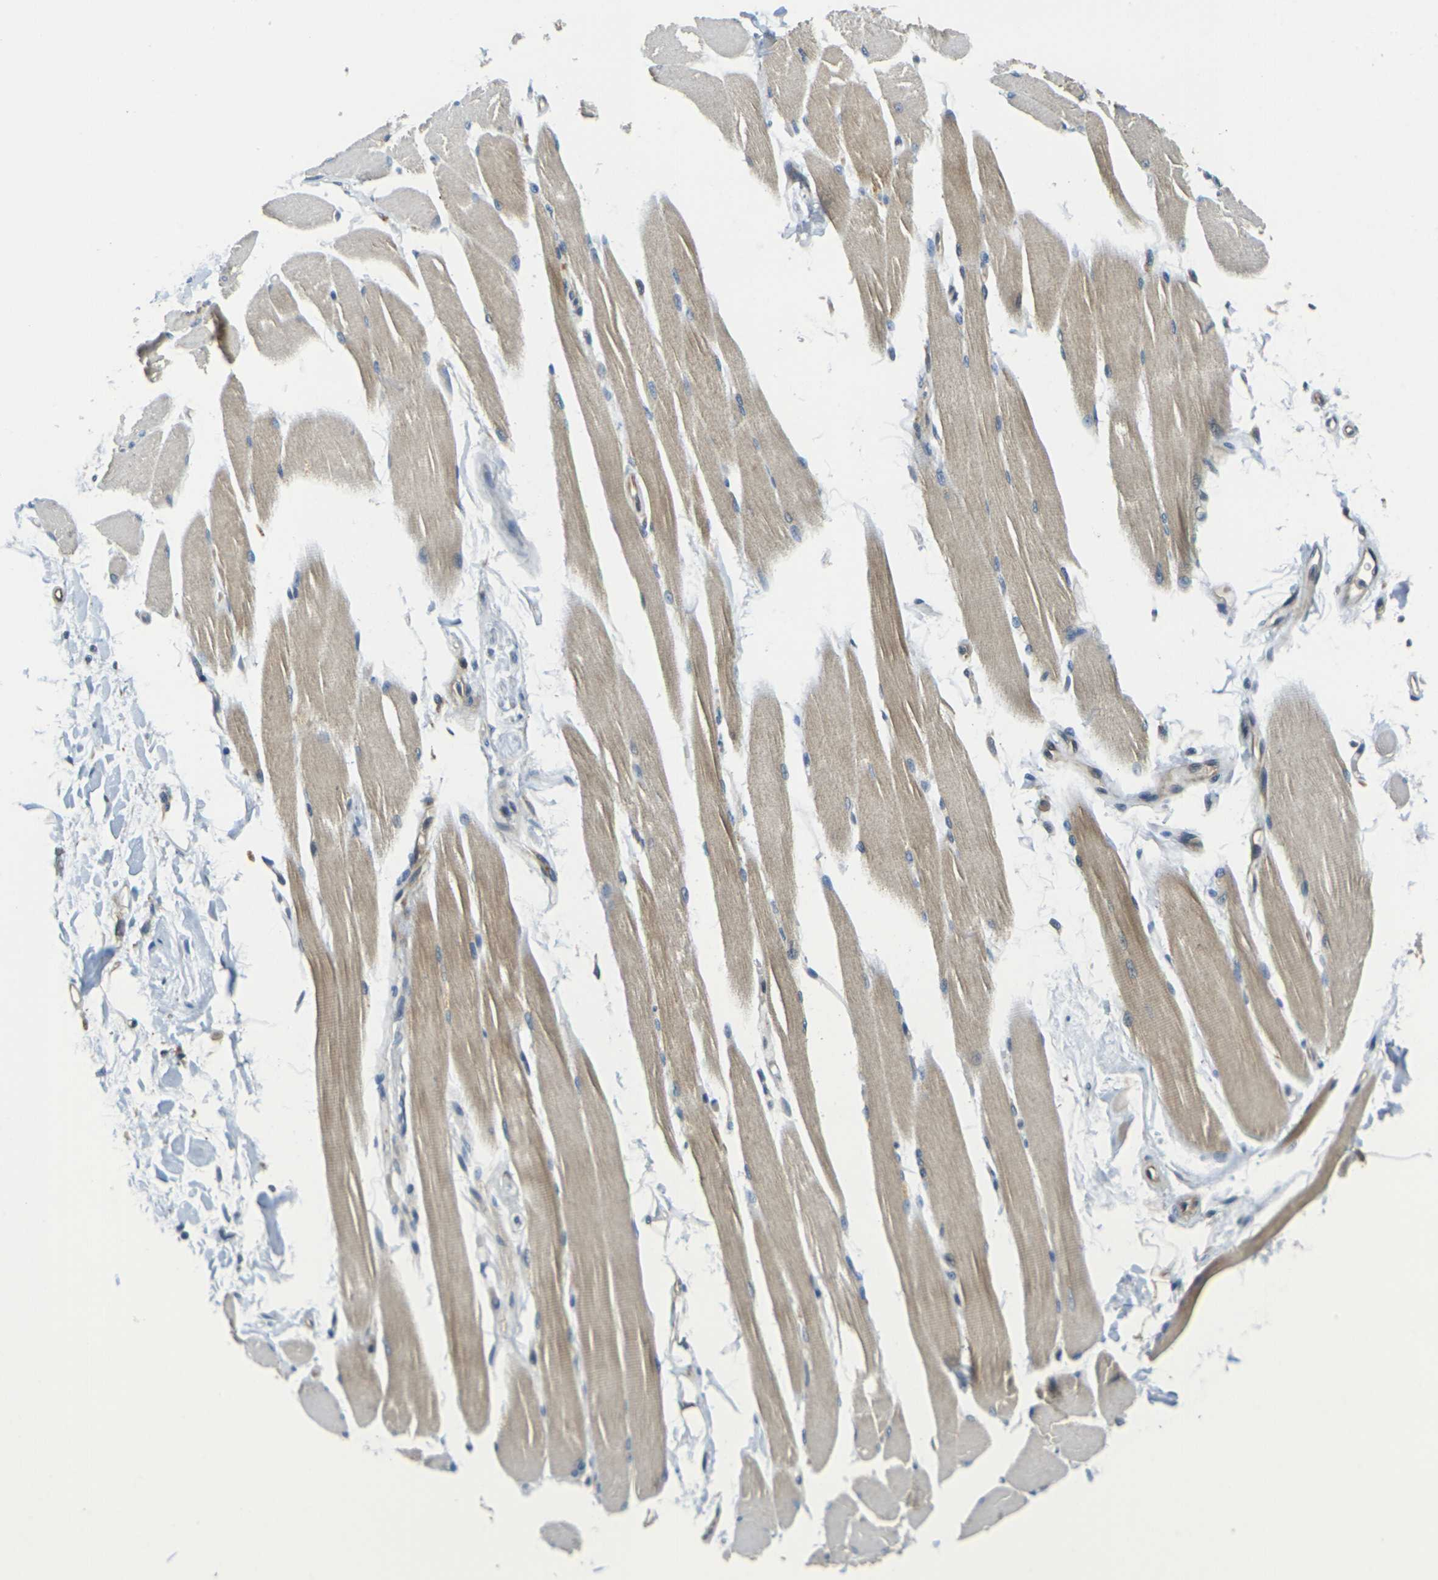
{"staining": {"intensity": "moderate", "quantity": "25%-75%", "location": "cytoplasmic/membranous"}, "tissue": "skeletal muscle", "cell_type": "Myocytes", "image_type": "normal", "snomed": [{"axis": "morphology", "description": "Normal tissue, NOS"}, {"axis": "topography", "description": "Skeletal muscle"}, {"axis": "topography", "description": "Peripheral nerve tissue"}], "caption": "Immunohistochemistry image of unremarkable skeletal muscle stained for a protein (brown), which reveals medium levels of moderate cytoplasmic/membranous expression in approximately 25%-75% of myocytes.", "gene": "MINAR2", "patient": {"sex": "female", "age": 84}}